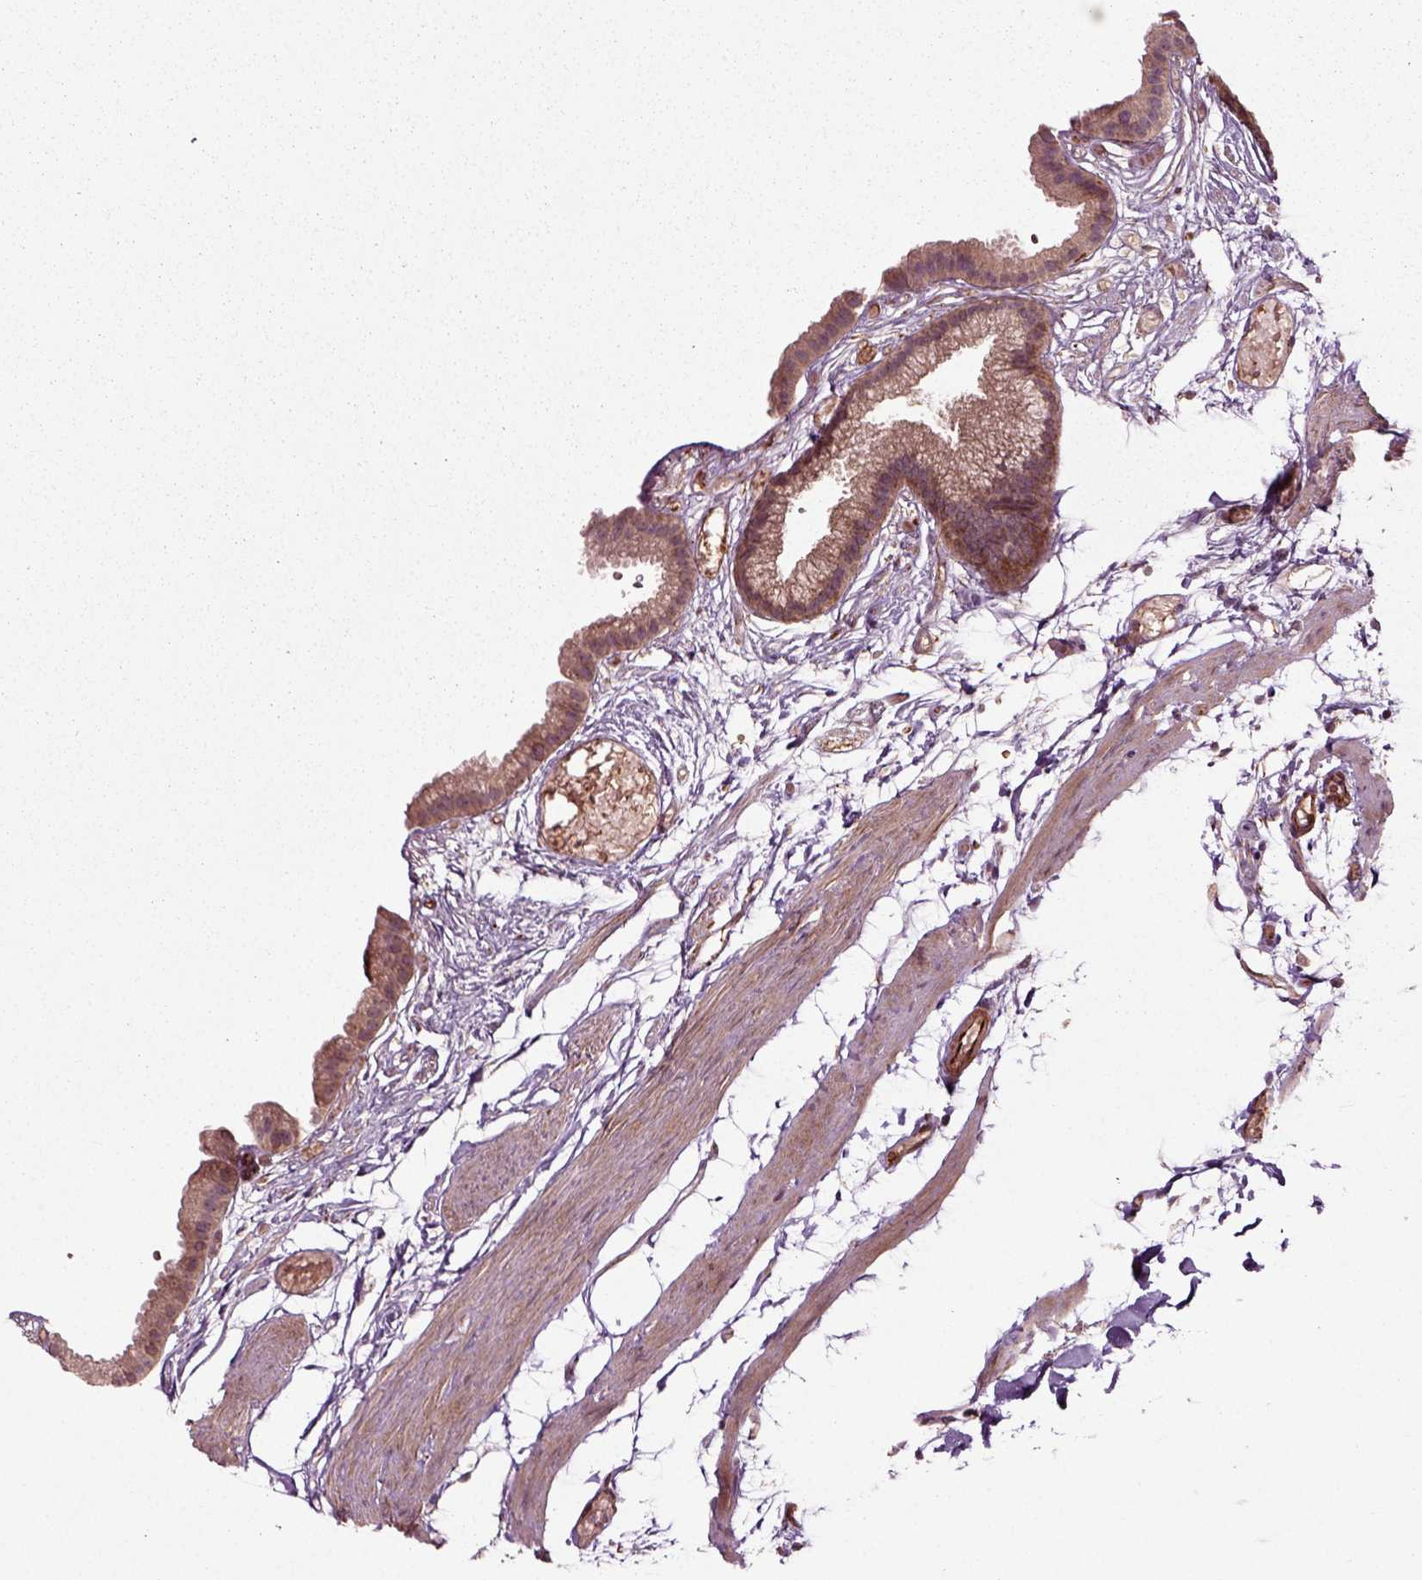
{"staining": {"intensity": "moderate", "quantity": ">75%", "location": "cytoplasmic/membranous"}, "tissue": "gallbladder", "cell_type": "Glandular cells", "image_type": "normal", "snomed": [{"axis": "morphology", "description": "Normal tissue, NOS"}, {"axis": "topography", "description": "Gallbladder"}], "caption": "A brown stain shows moderate cytoplasmic/membranous staining of a protein in glandular cells of normal human gallbladder.", "gene": "PLCD3", "patient": {"sex": "female", "age": 45}}